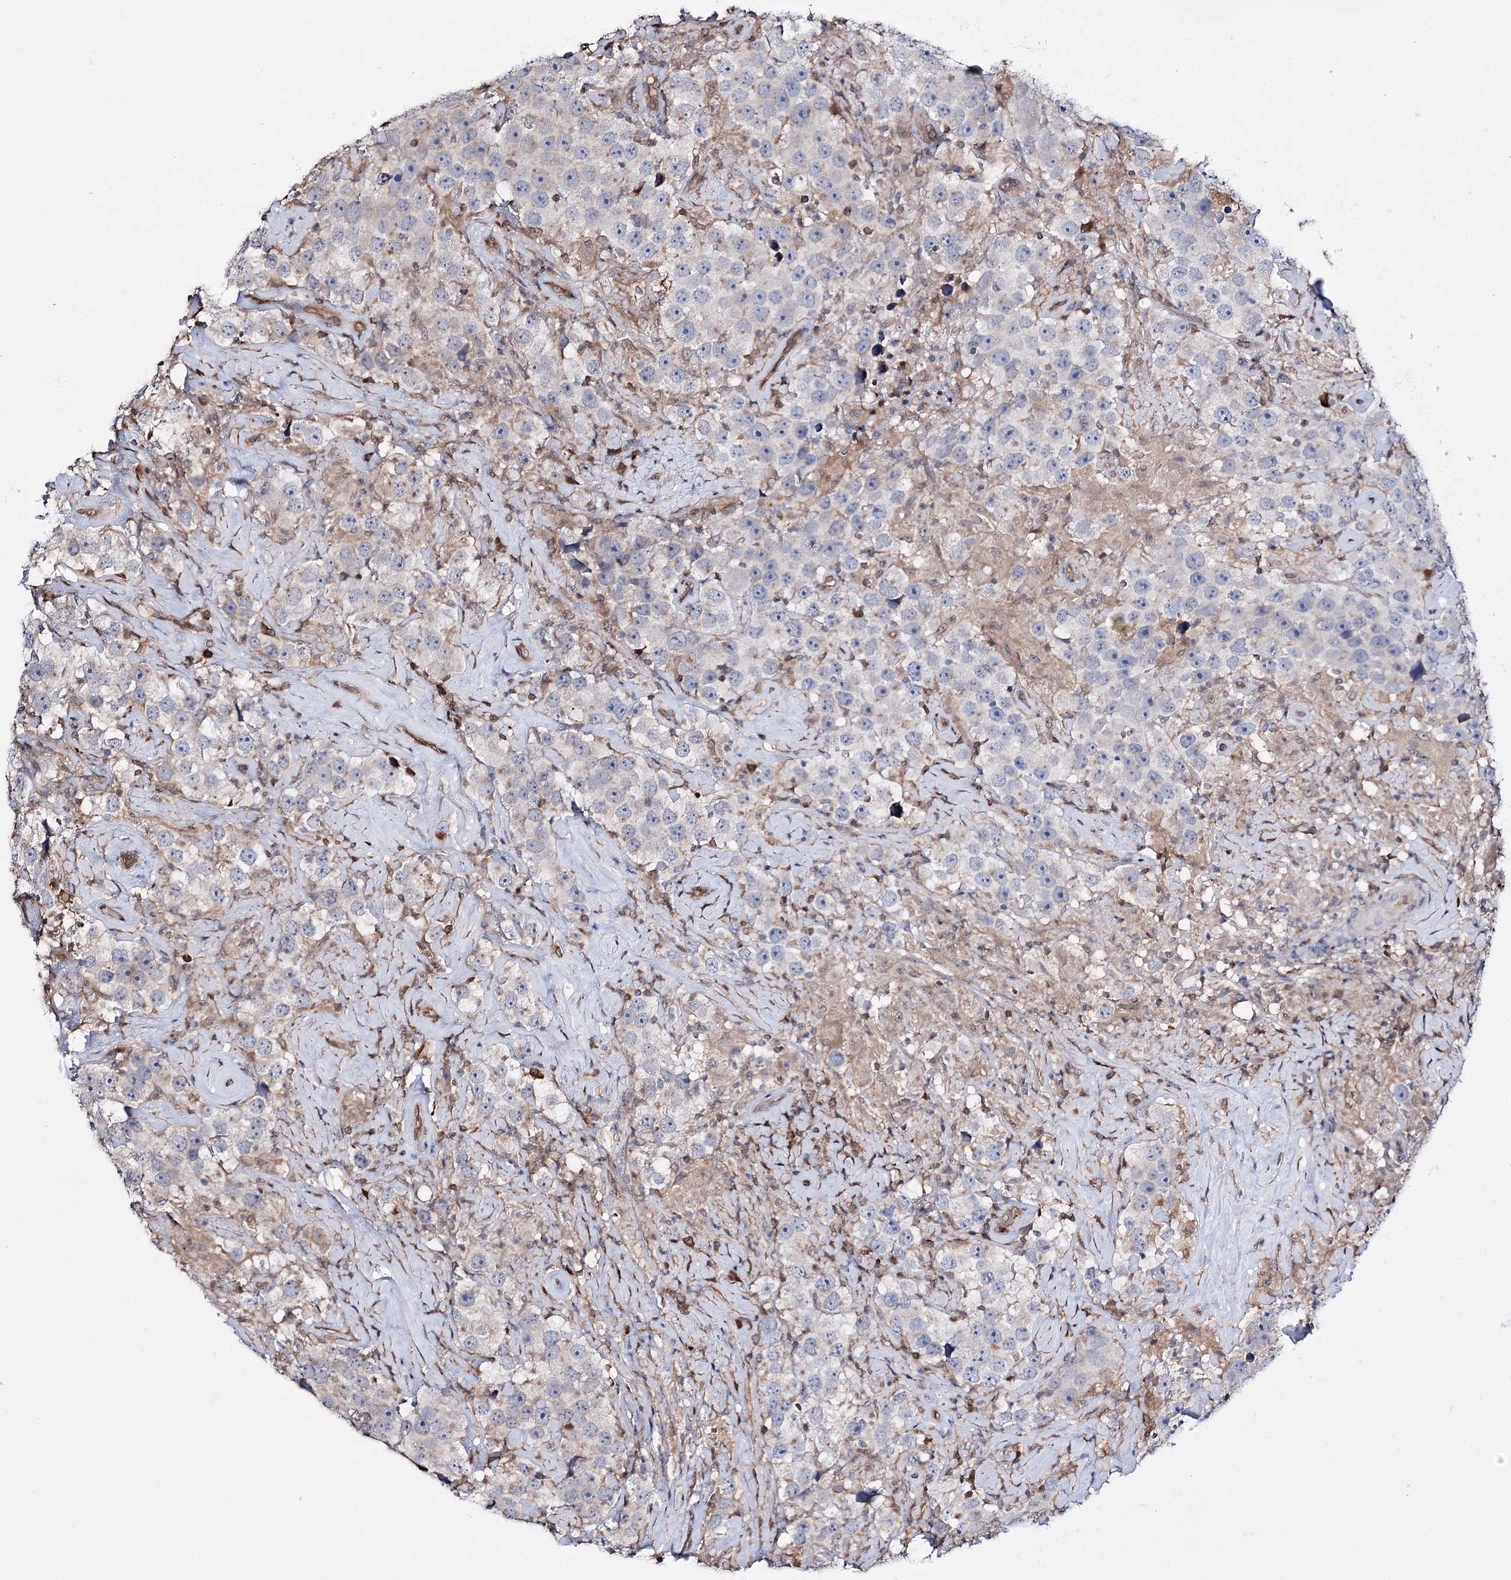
{"staining": {"intensity": "weak", "quantity": "<25%", "location": "cytoplasmic/membranous"}, "tissue": "testis cancer", "cell_type": "Tumor cells", "image_type": "cancer", "snomed": [{"axis": "morphology", "description": "Seminoma, NOS"}, {"axis": "topography", "description": "Testis"}], "caption": "Tumor cells are negative for protein expression in human testis cancer (seminoma). (Immunohistochemistry, brightfield microscopy, high magnification).", "gene": "PTER", "patient": {"sex": "male", "age": 49}}